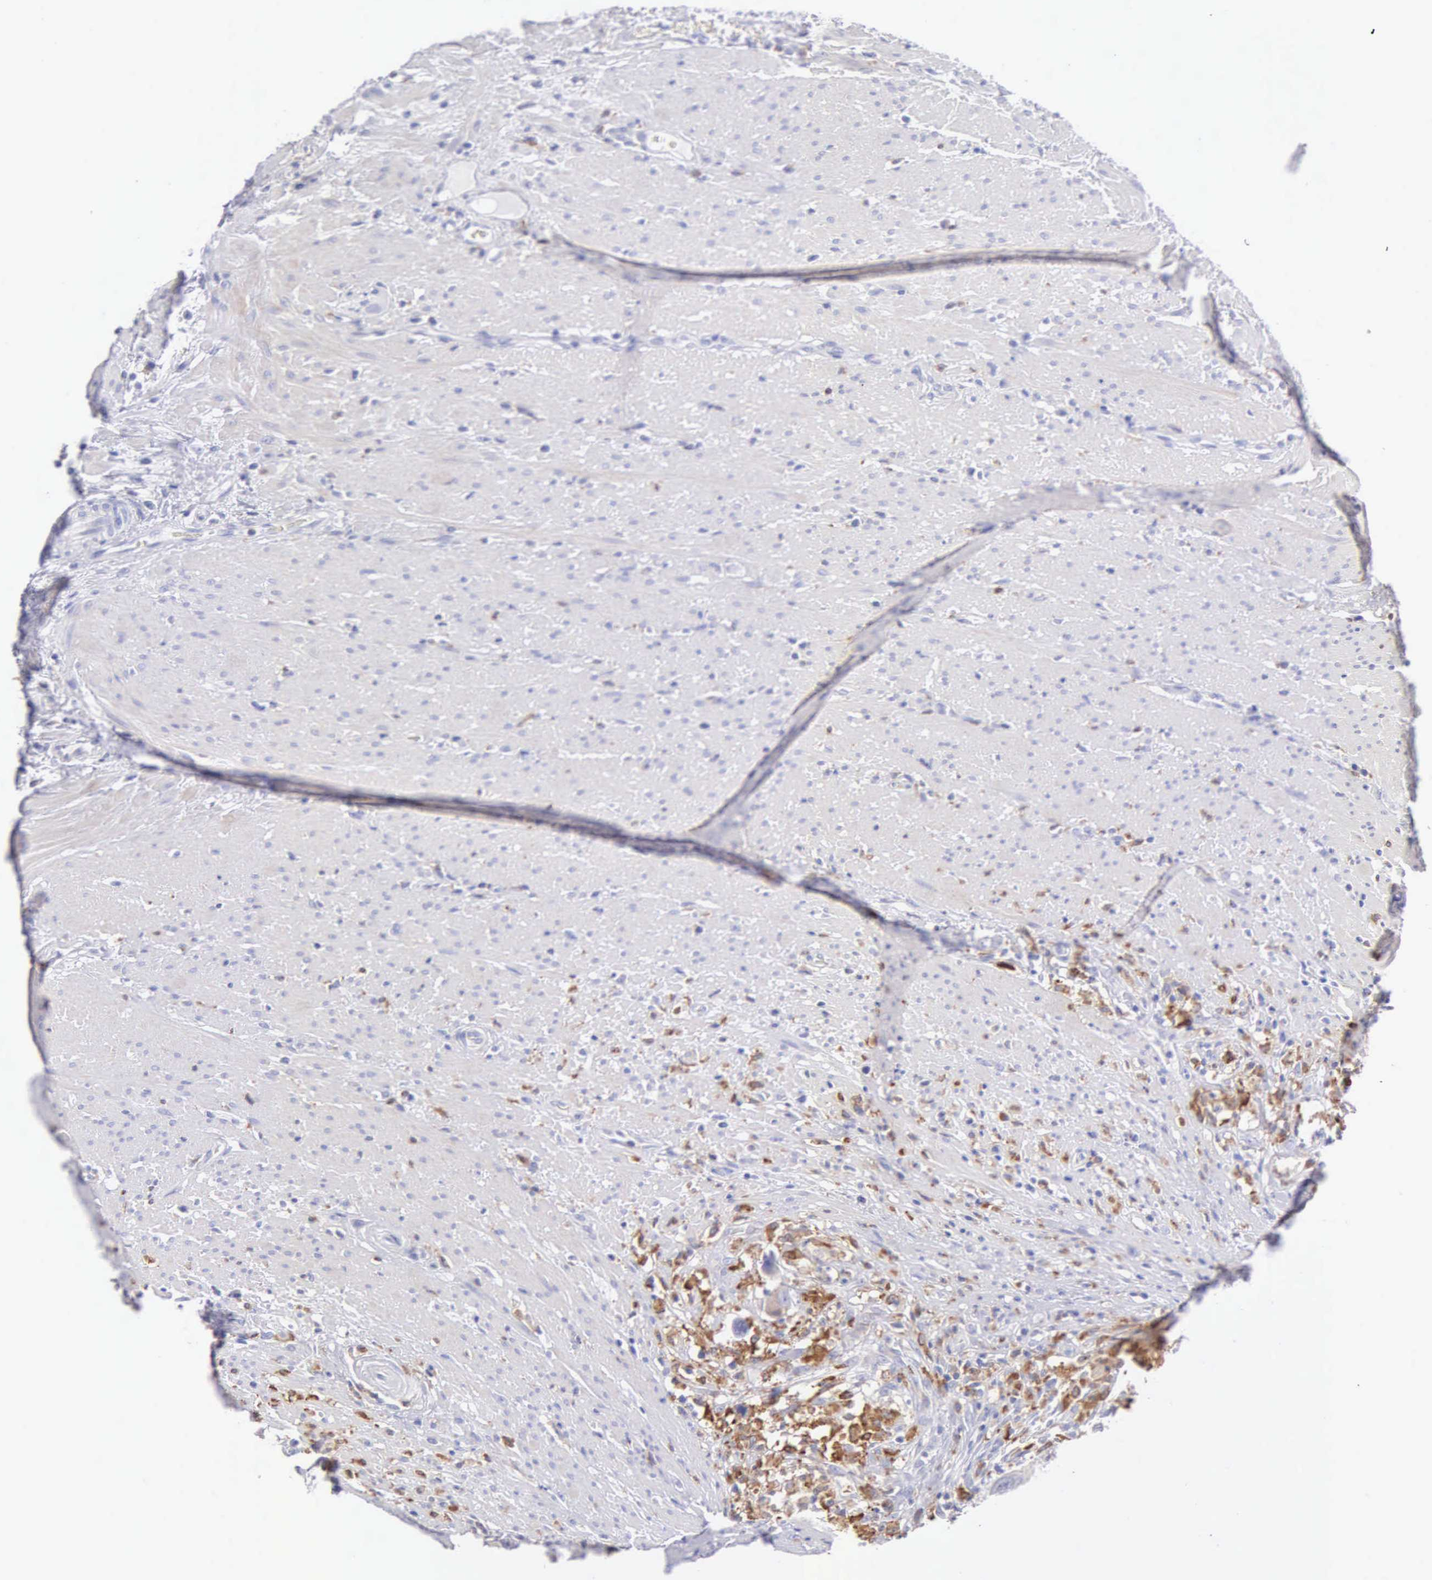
{"staining": {"intensity": "negative", "quantity": "none", "location": "none"}, "tissue": "colorectal cancer", "cell_type": "Tumor cells", "image_type": "cancer", "snomed": [{"axis": "morphology", "description": "Adenocarcinoma, NOS"}, {"axis": "topography", "description": "Rectum"}], "caption": "Colorectal cancer (adenocarcinoma) stained for a protein using immunohistochemistry (IHC) displays no expression tumor cells.", "gene": "TYRP1", "patient": {"sex": "male", "age": 53}}